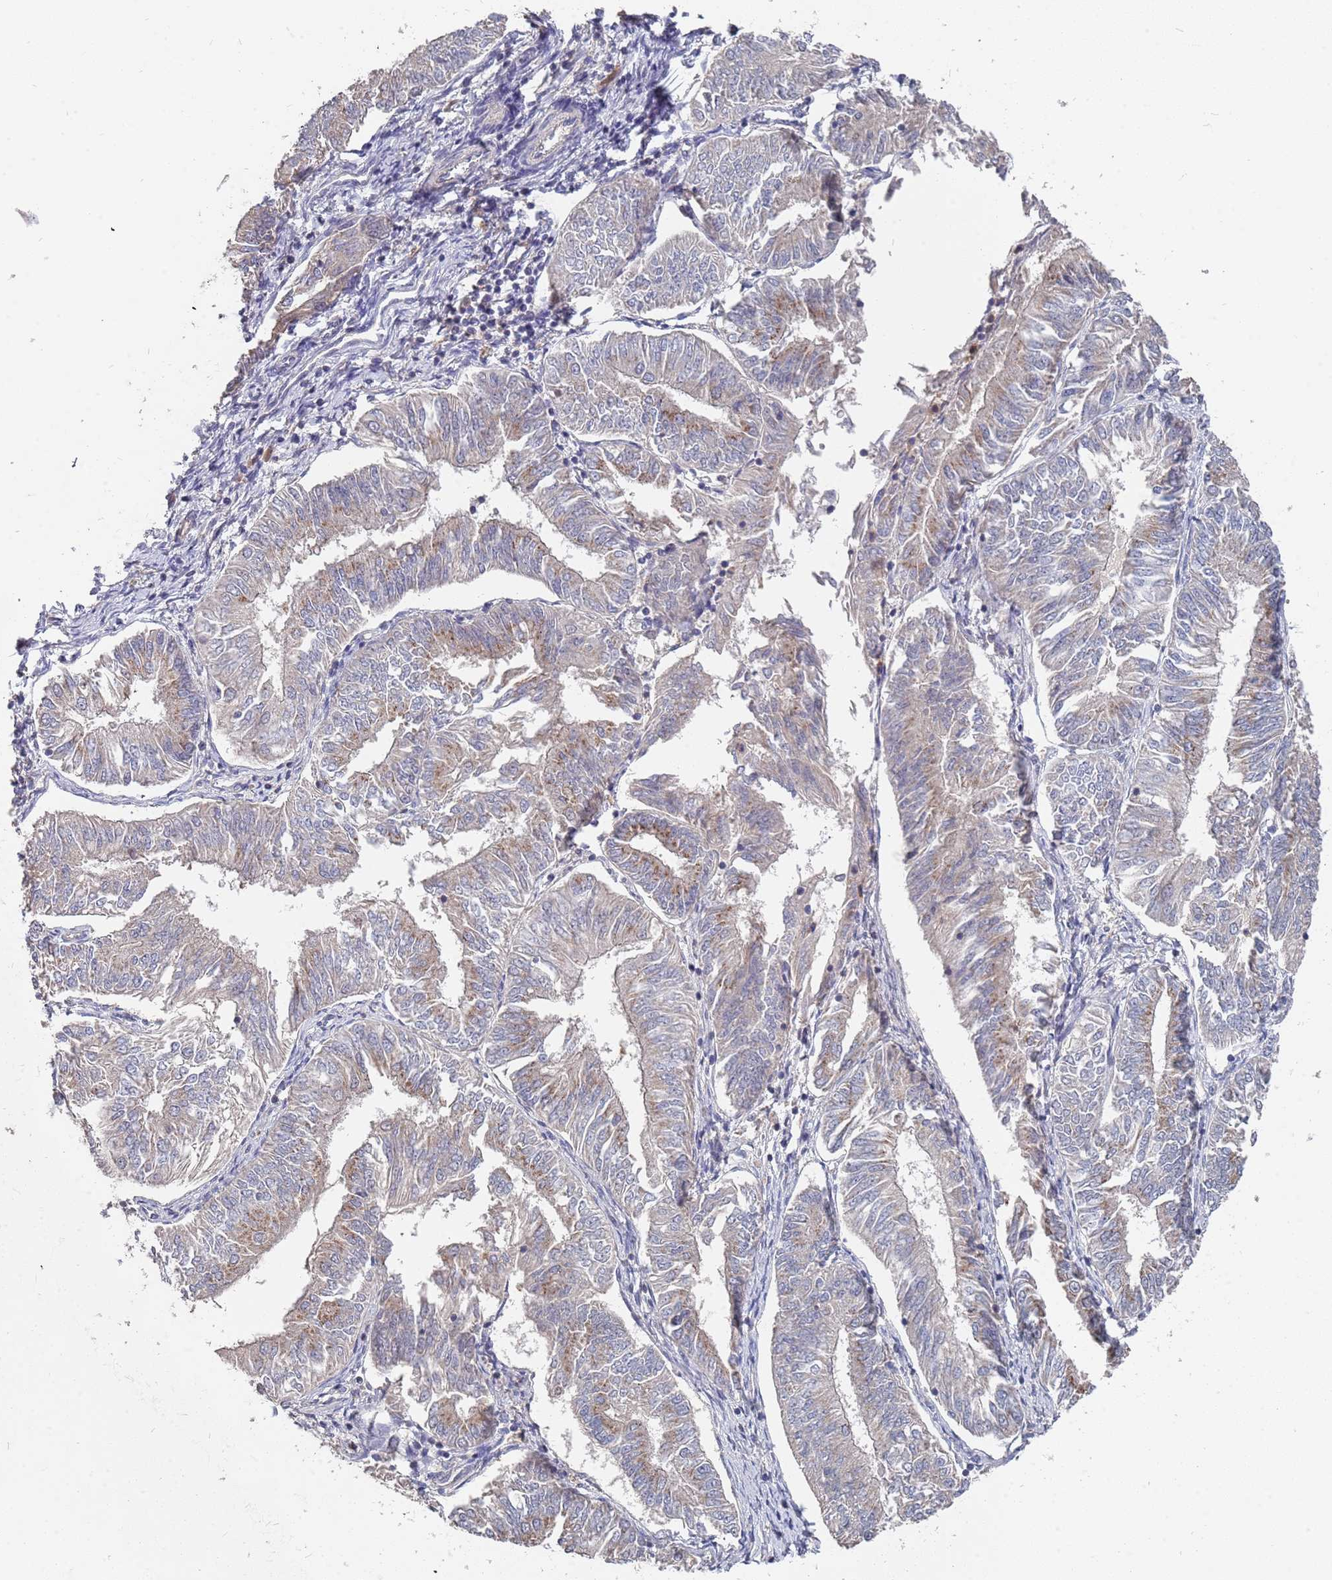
{"staining": {"intensity": "weak", "quantity": "<25%", "location": "cytoplasmic/membranous"}, "tissue": "endometrial cancer", "cell_type": "Tumor cells", "image_type": "cancer", "snomed": [{"axis": "morphology", "description": "Adenocarcinoma, NOS"}, {"axis": "topography", "description": "Endometrium"}], "caption": "IHC of human adenocarcinoma (endometrial) shows no staining in tumor cells.", "gene": "TCEANC2", "patient": {"sex": "female", "age": 58}}